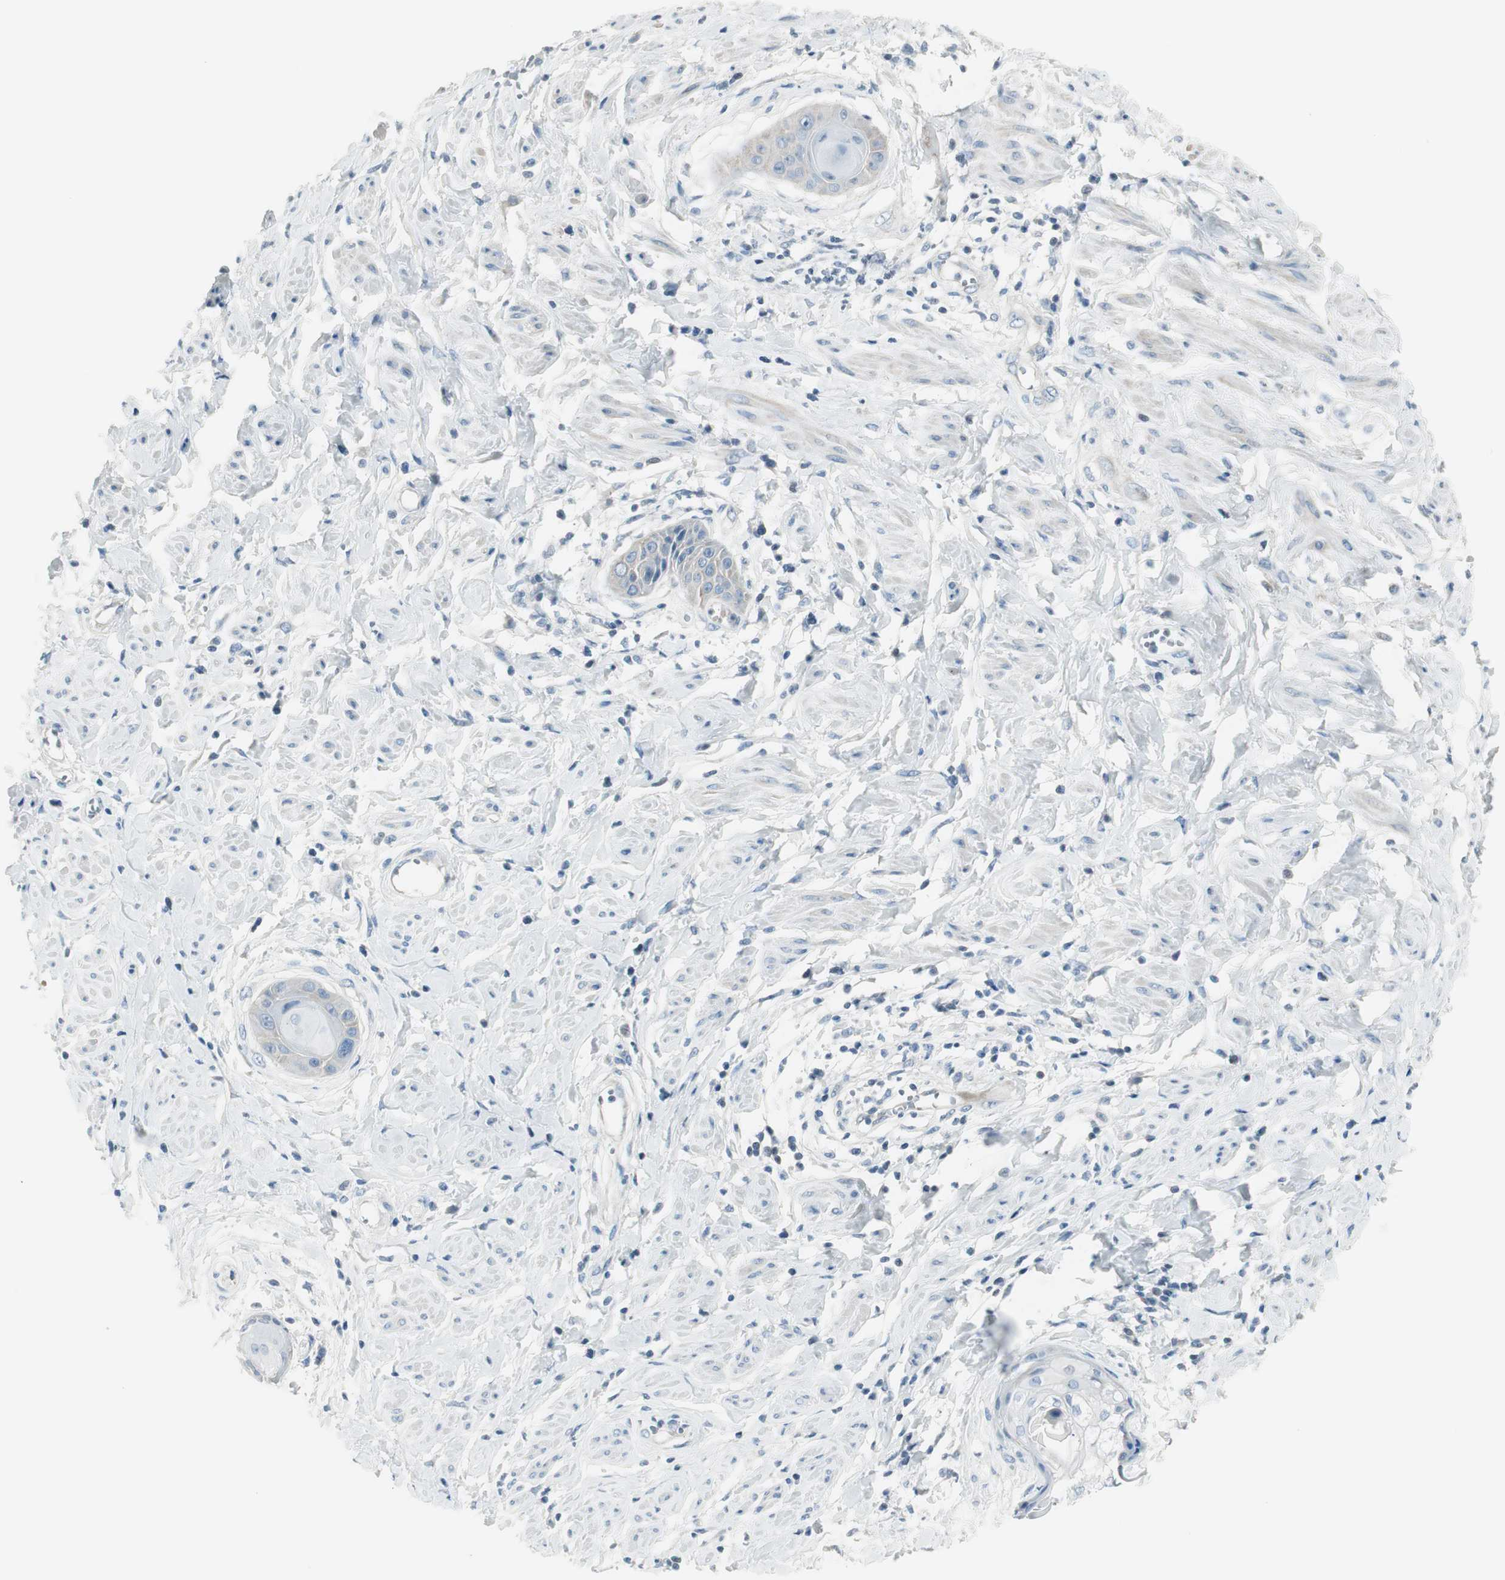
{"staining": {"intensity": "negative", "quantity": "none", "location": "none"}, "tissue": "cervical cancer", "cell_type": "Tumor cells", "image_type": "cancer", "snomed": [{"axis": "morphology", "description": "Squamous cell carcinoma, NOS"}, {"axis": "topography", "description": "Cervix"}], "caption": "This micrograph is of cervical cancer stained with immunohistochemistry to label a protein in brown with the nuclei are counter-stained blue. There is no staining in tumor cells.", "gene": "CACNA2D1", "patient": {"sex": "female", "age": 57}}